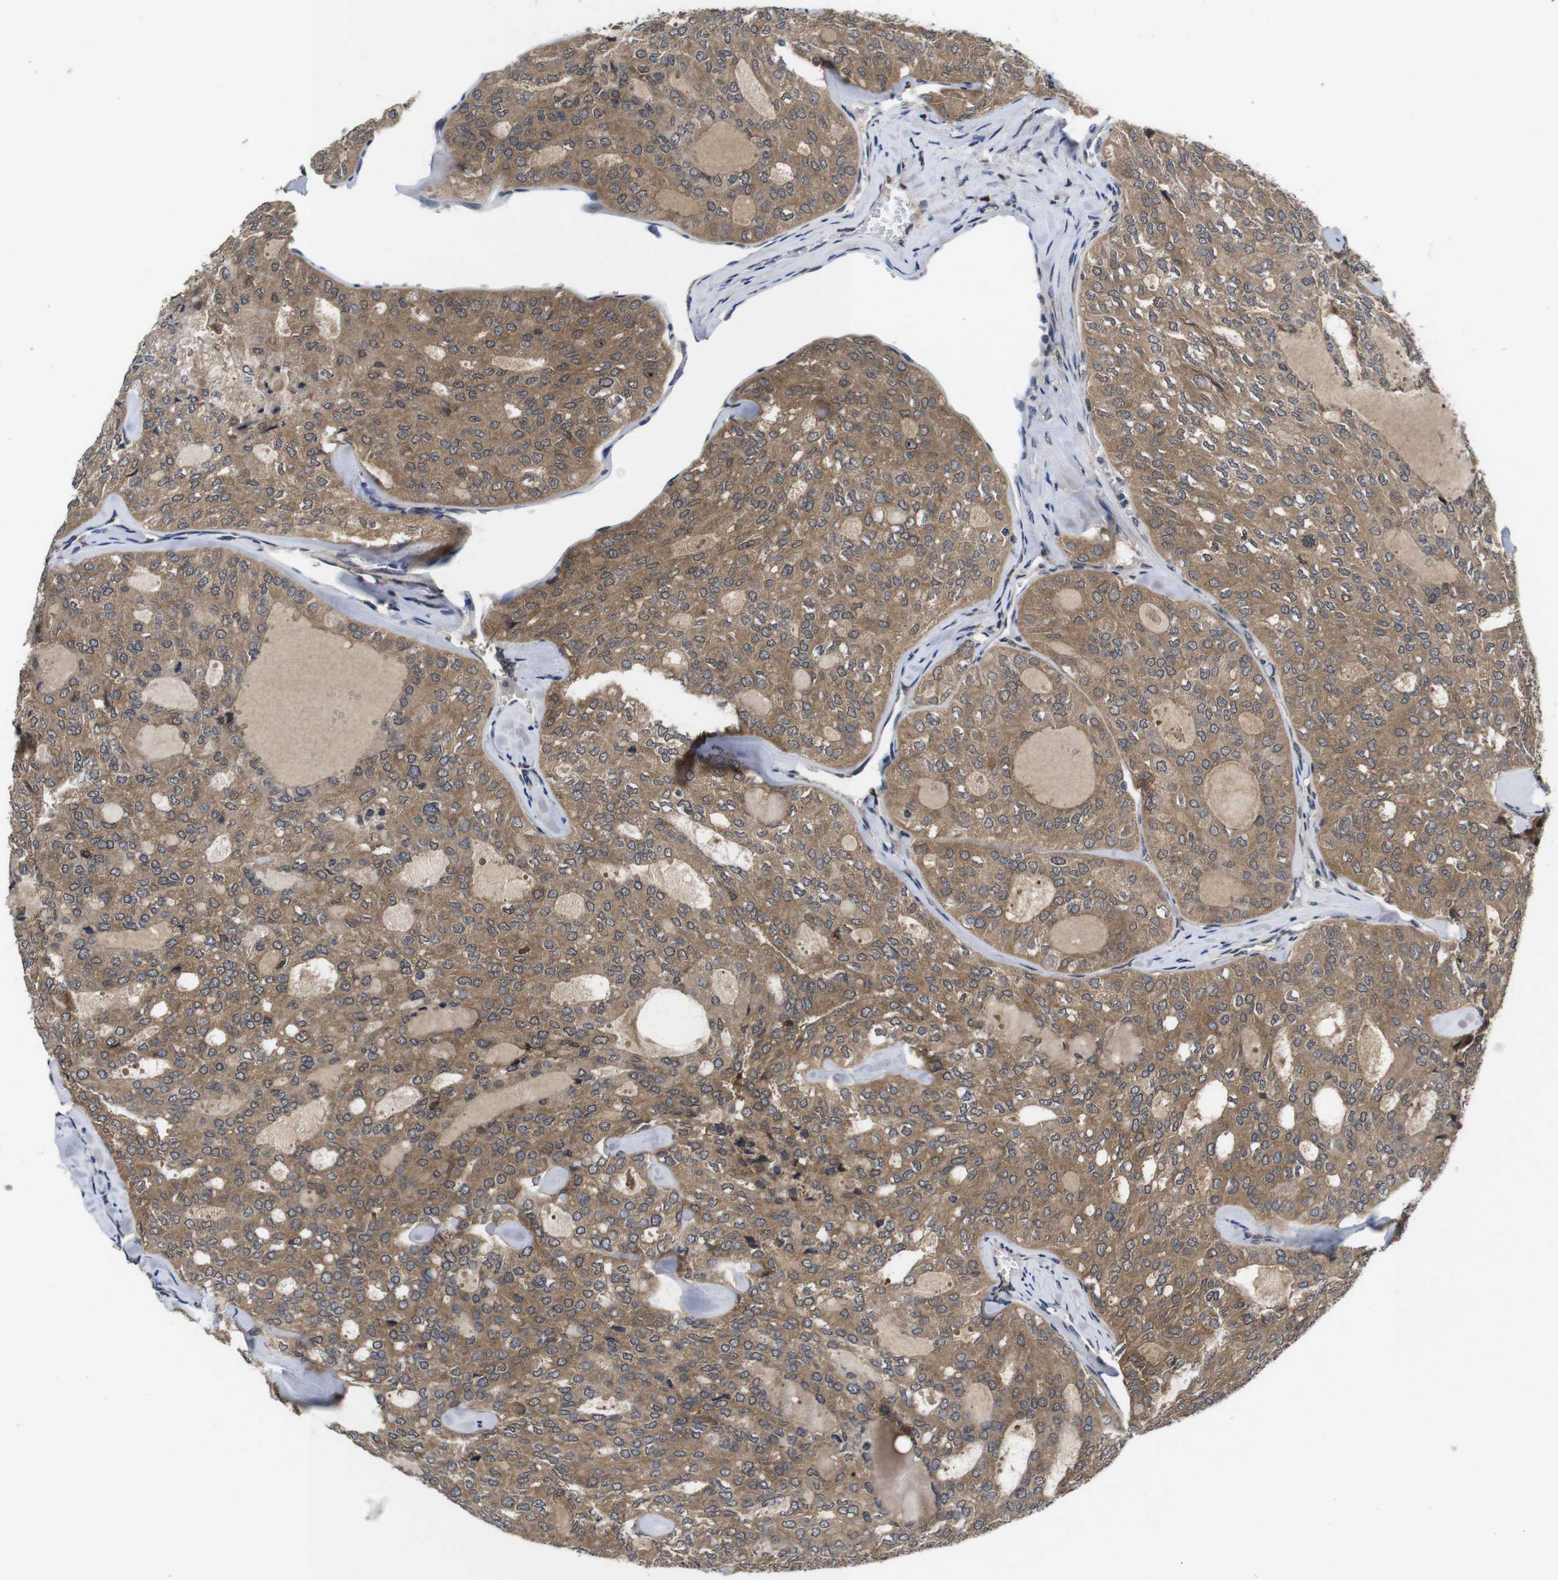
{"staining": {"intensity": "moderate", "quantity": ">75%", "location": "cytoplasmic/membranous"}, "tissue": "thyroid cancer", "cell_type": "Tumor cells", "image_type": "cancer", "snomed": [{"axis": "morphology", "description": "Follicular adenoma carcinoma, NOS"}, {"axis": "topography", "description": "Thyroid gland"}], "caption": "Tumor cells reveal medium levels of moderate cytoplasmic/membranous expression in approximately >75% of cells in human thyroid cancer (follicular adenoma carcinoma). (Brightfield microscopy of DAB IHC at high magnification).", "gene": "ZBTB46", "patient": {"sex": "male", "age": 75}}